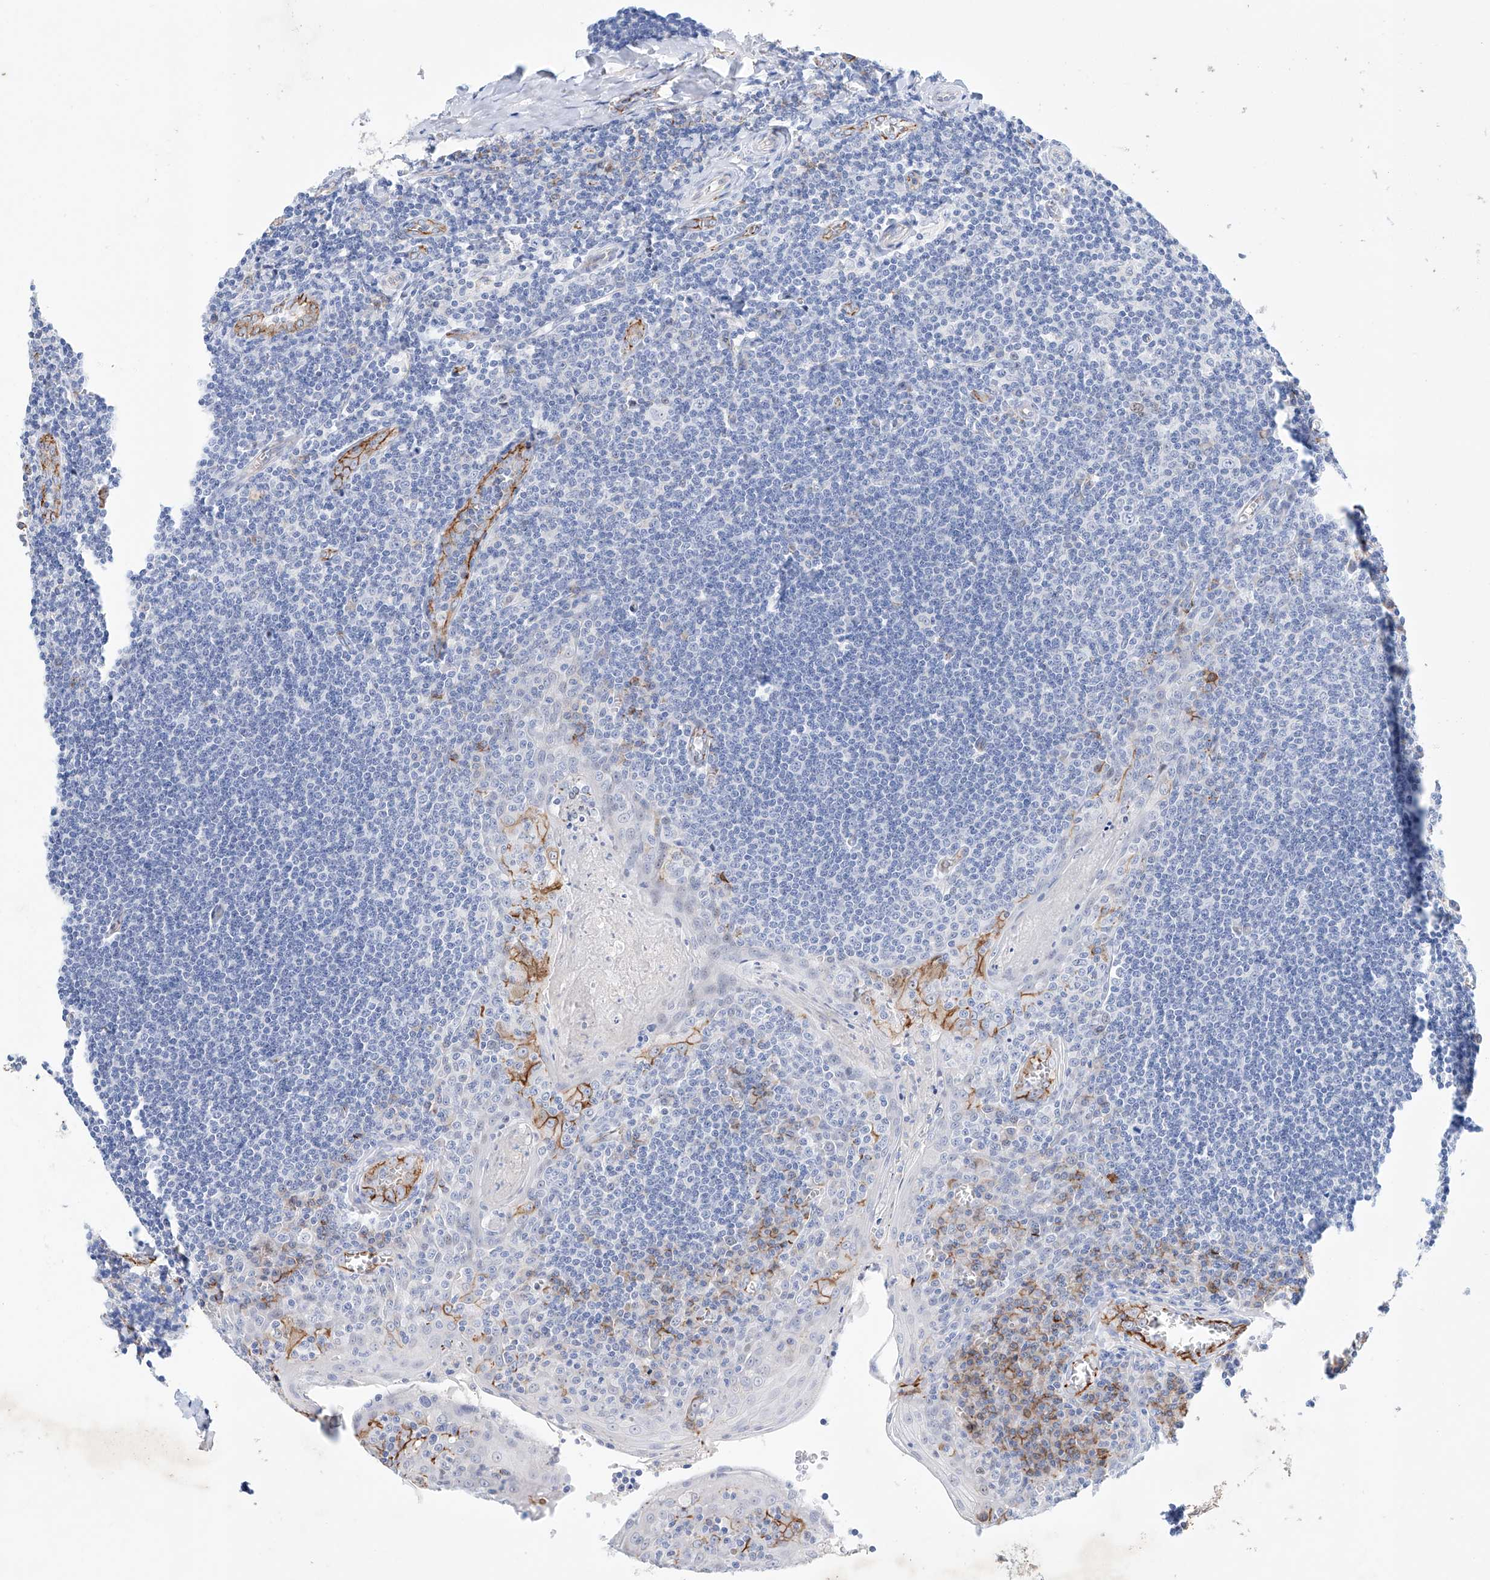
{"staining": {"intensity": "negative", "quantity": "none", "location": "none"}, "tissue": "tonsil", "cell_type": "Germinal center cells", "image_type": "normal", "snomed": [{"axis": "morphology", "description": "Normal tissue, NOS"}, {"axis": "topography", "description": "Tonsil"}], "caption": "Histopathology image shows no protein expression in germinal center cells of normal tonsil. (Brightfield microscopy of DAB (3,3'-diaminobenzidine) IHC at high magnification).", "gene": "ETV7", "patient": {"sex": "male", "age": 27}}